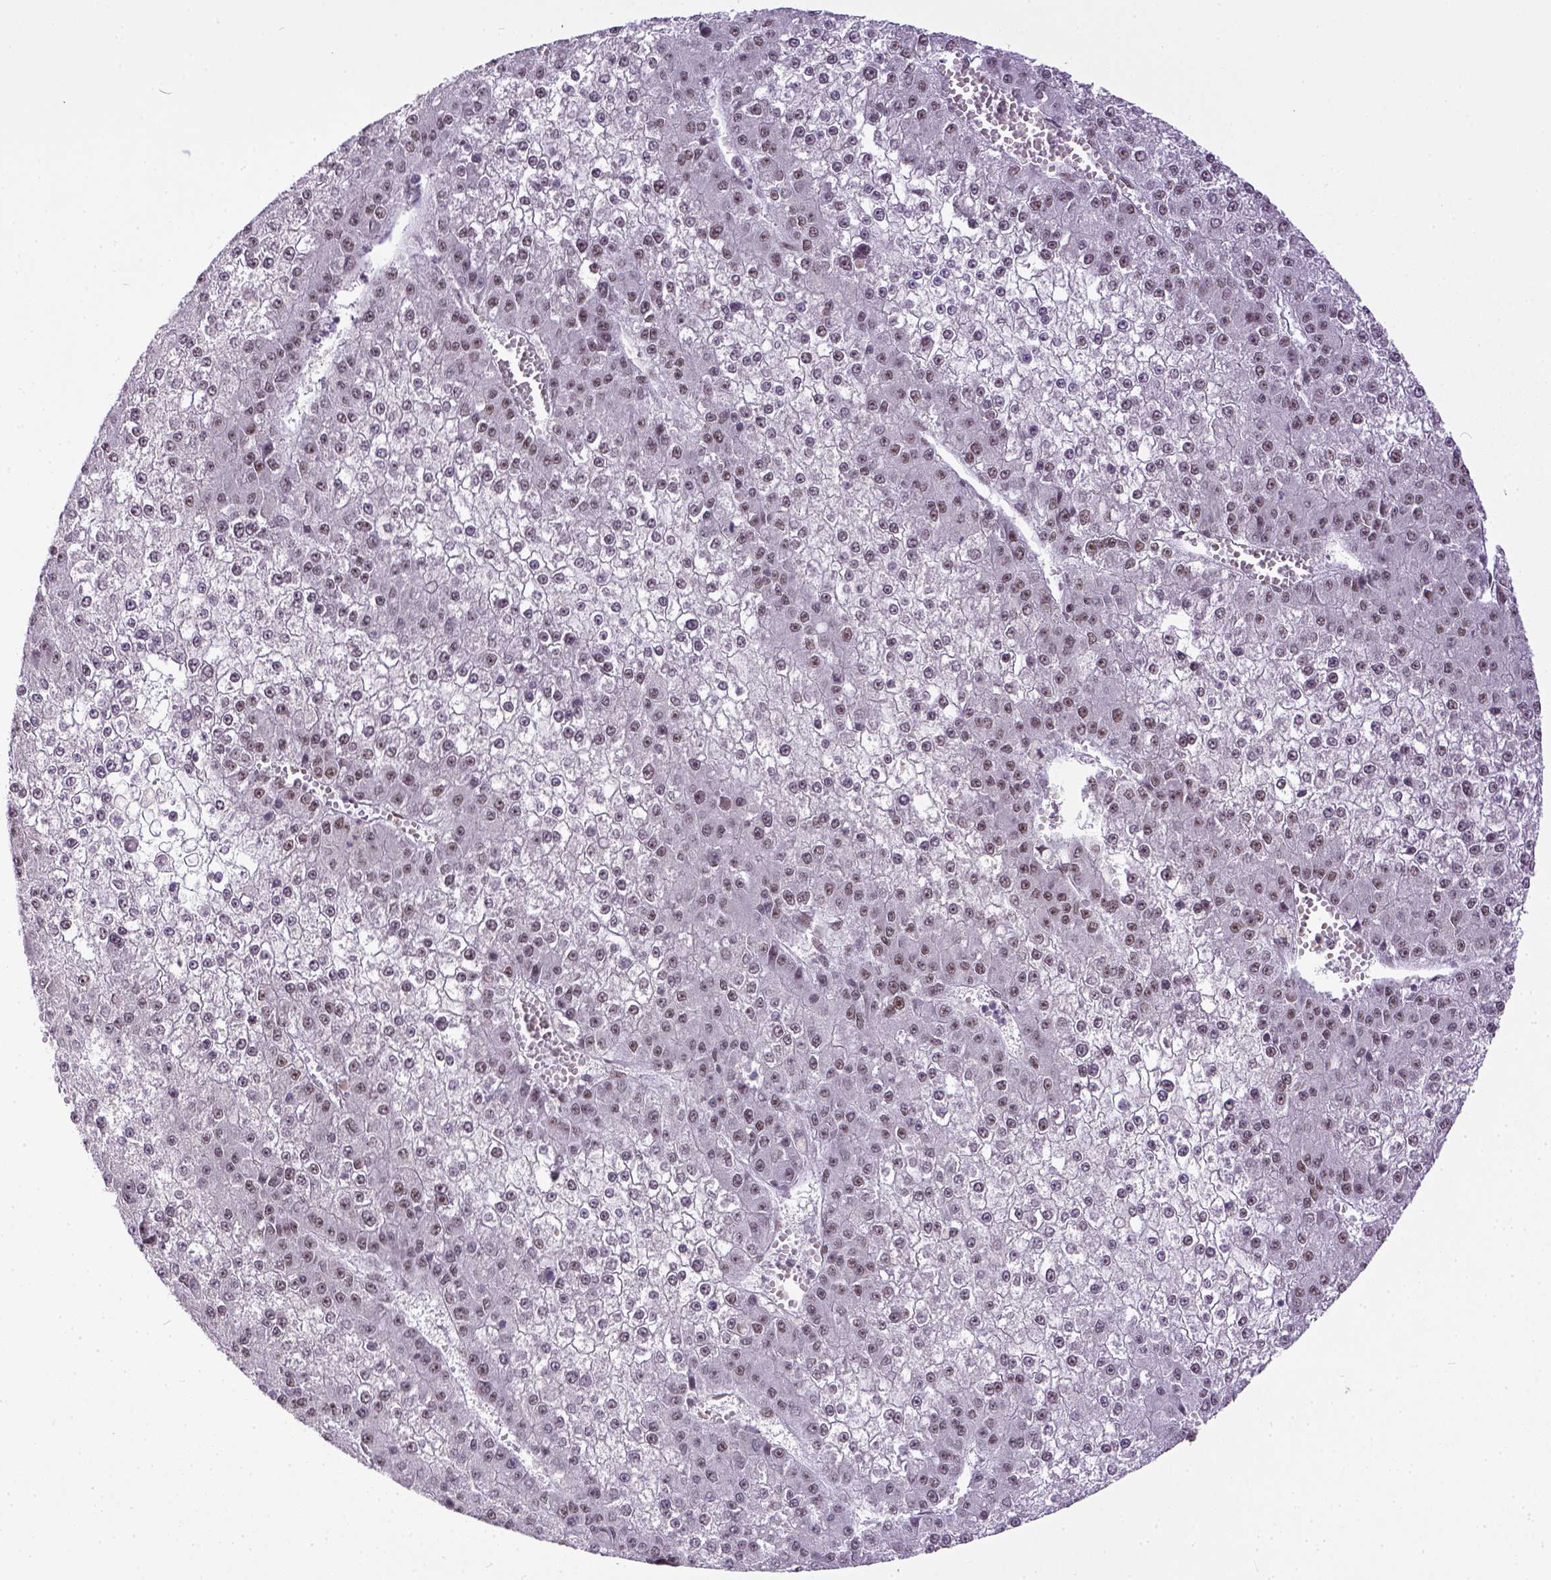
{"staining": {"intensity": "weak", "quantity": ">75%", "location": "nuclear"}, "tissue": "liver cancer", "cell_type": "Tumor cells", "image_type": "cancer", "snomed": [{"axis": "morphology", "description": "Carcinoma, Hepatocellular, NOS"}, {"axis": "topography", "description": "Liver"}], "caption": "Tumor cells show low levels of weak nuclear staining in approximately >75% of cells in liver hepatocellular carcinoma.", "gene": "ERCC1", "patient": {"sex": "female", "age": 73}}